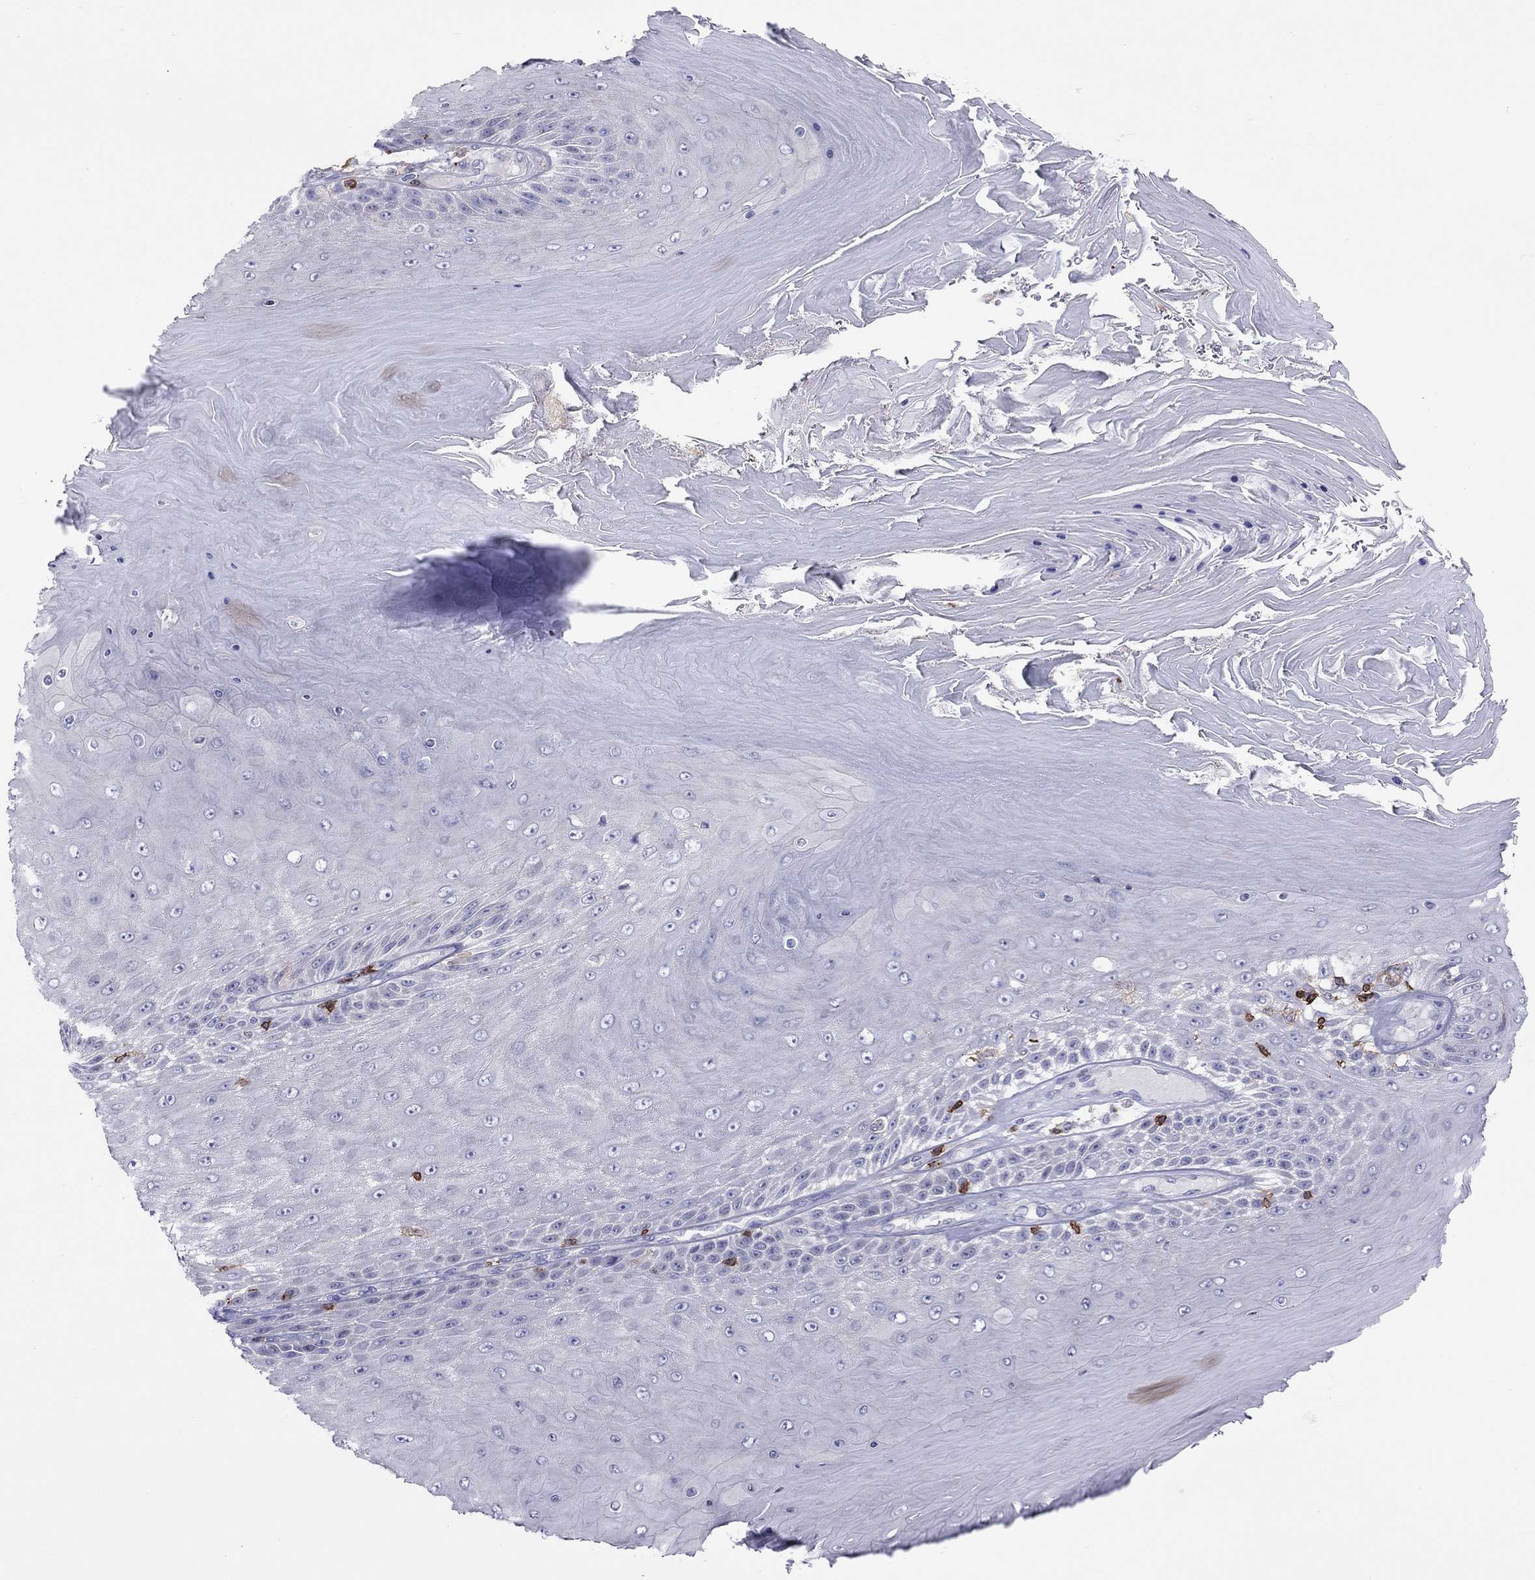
{"staining": {"intensity": "negative", "quantity": "none", "location": "none"}, "tissue": "skin cancer", "cell_type": "Tumor cells", "image_type": "cancer", "snomed": [{"axis": "morphology", "description": "Squamous cell carcinoma, NOS"}, {"axis": "topography", "description": "Skin"}], "caption": "Protein analysis of skin cancer shows no significant staining in tumor cells.", "gene": "MND1", "patient": {"sex": "male", "age": 62}}